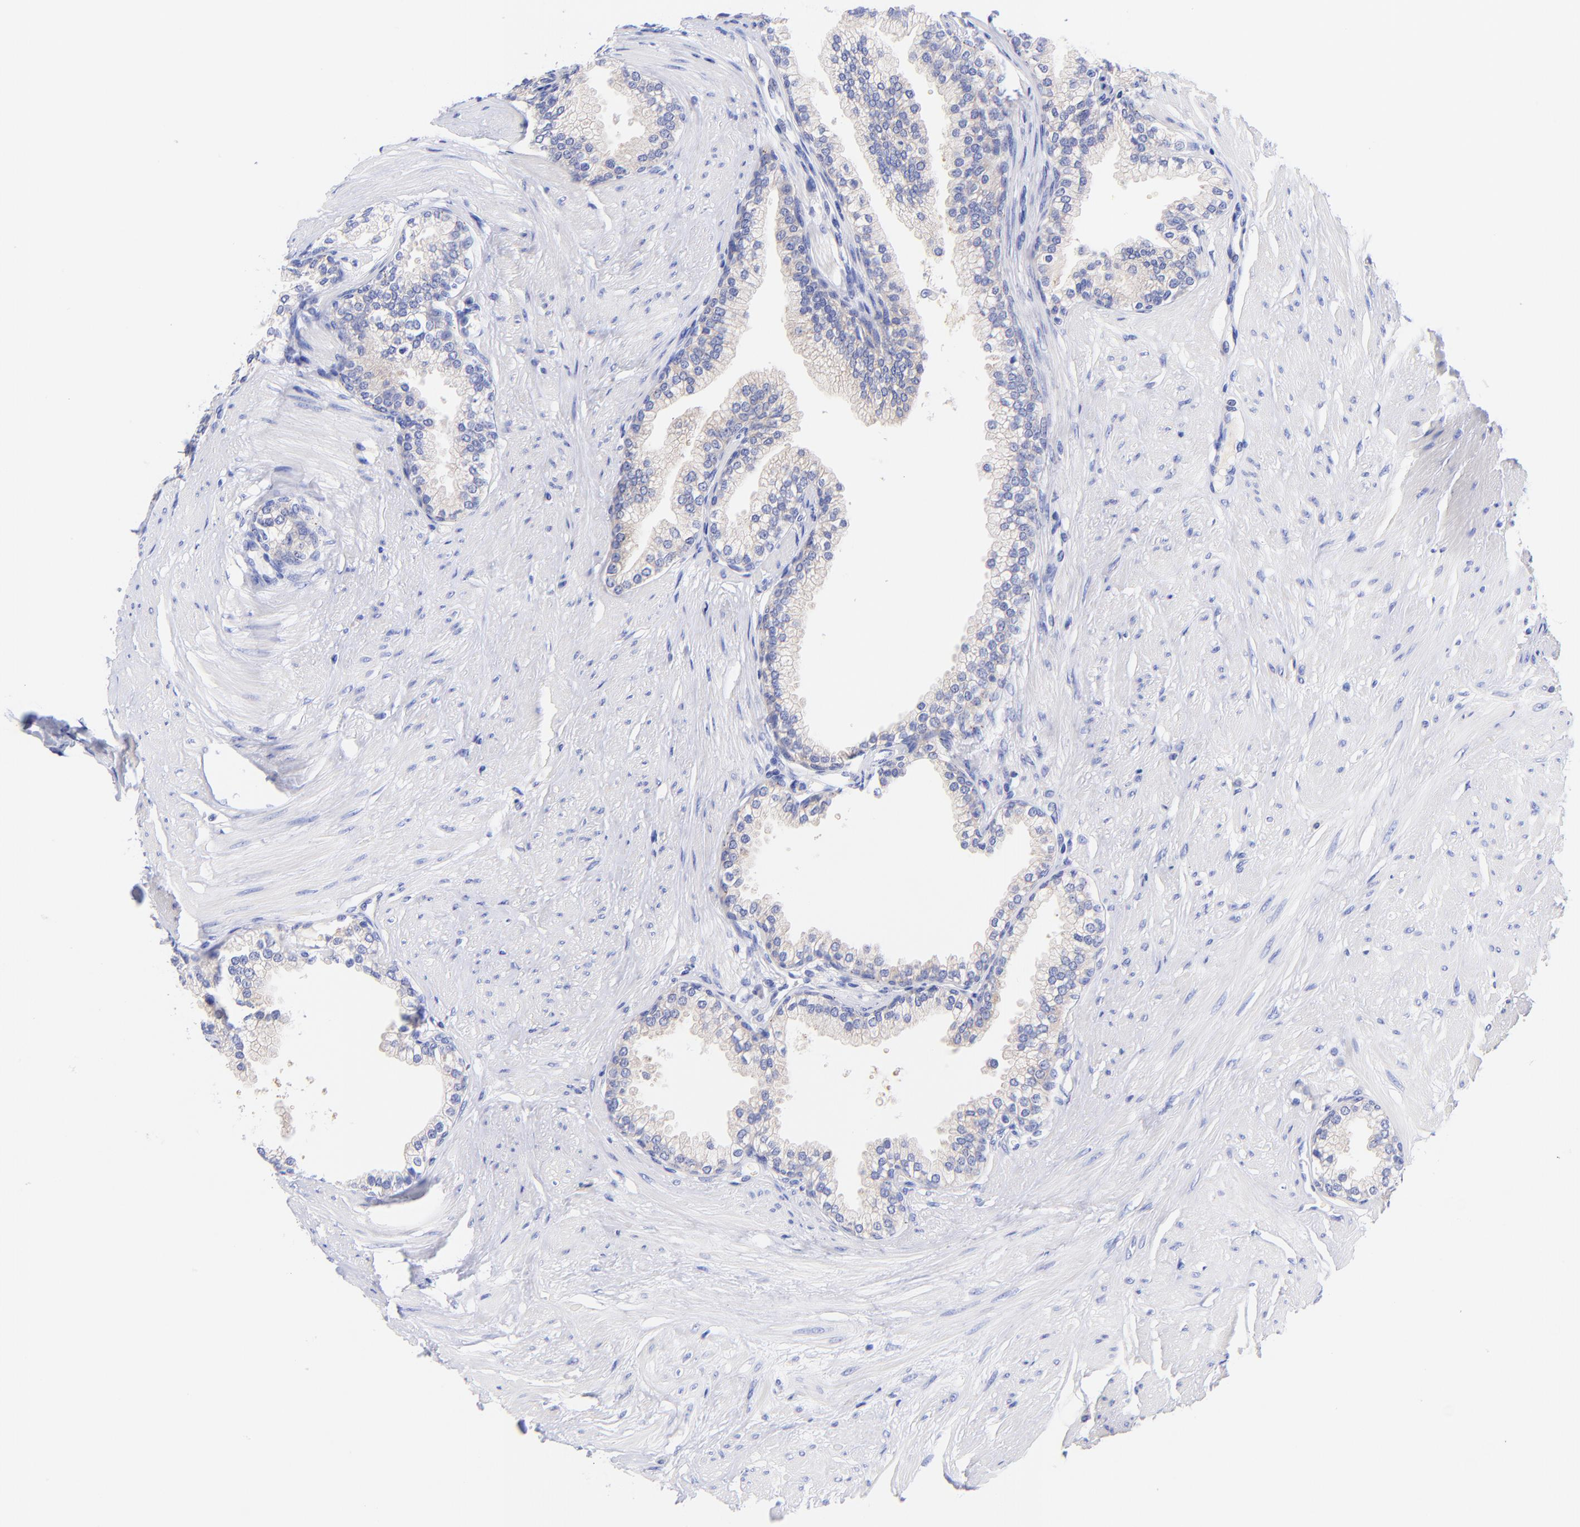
{"staining": {"intensity": "weak", "quantity": "25%-75%", "location": "cytoplasmic/membranous"}, "tissue": "prostate", "cell_type": "Glandular cells", "image_type": "normal", "snomed": [{"axis": "morphology", "description": "Normal tissue, NOS"}, {"axis": "topography", "description": "Prostate"}], "caption": "High-power microscopy captured an immunohistochemistry (IHC) photomicrograph of normal prostate, revealing weak cytoplasmic/membranous staining in about 25%-75% of glandular cells. (IHC, brightfield microscopy, high magnification).", "gene": "GPHN", "patient": {"sex": "male", "age": 64}}